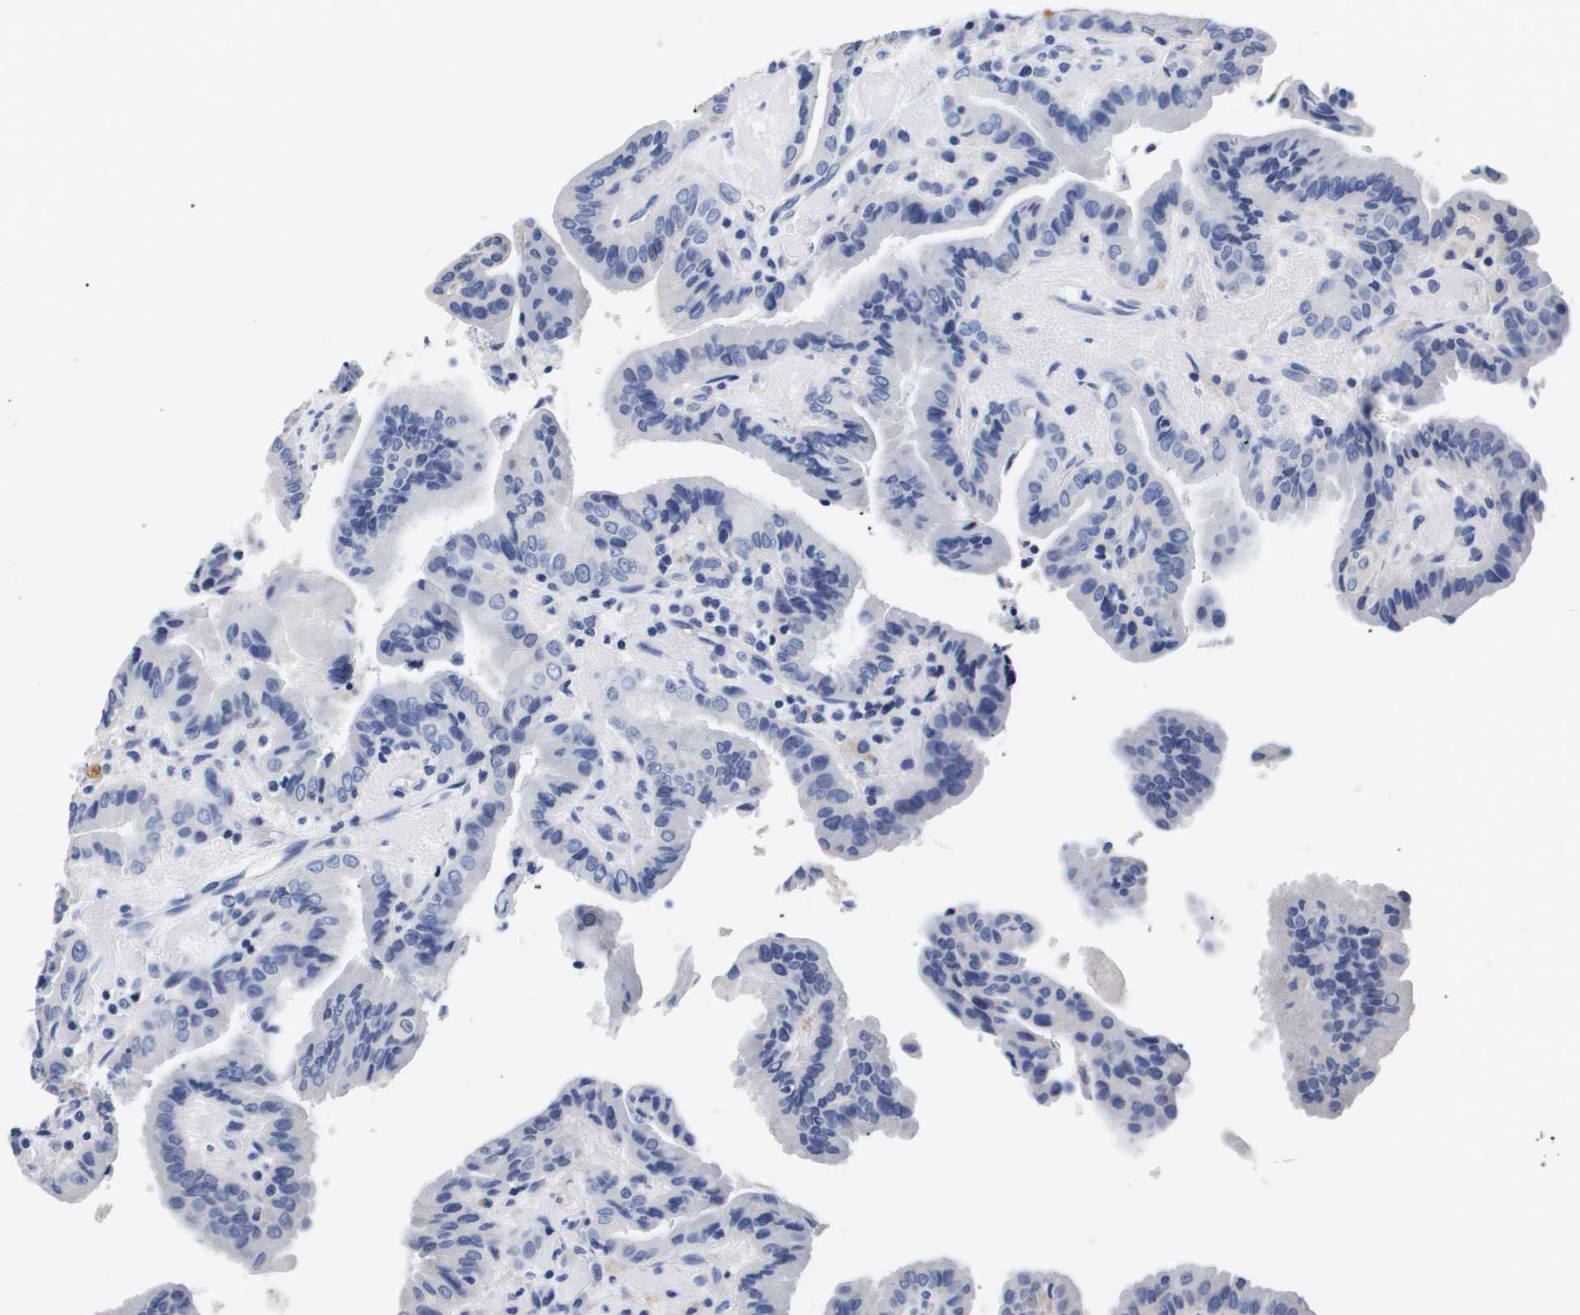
{"staining": {"intensity": "negative", "quantity": "none", "location": "none"}, "tissue": "thyroid cancer", "cell_type": "Tumor cells", "image_type": "cancer", "snomed": [{"axis": "morphology", "description": "Papillary adenocarcinoma, NOS"}, {"axis": "topography", "description": "Thyroid gland"}], "caption": "Immunohistochemistry (IHC) photomicrograph of neoplastic tissue: thyroid cancer stained with DAB exhibits no significant protein staining in tumor cells.", "gene": "ATP6V0A4", "patient": {"sex": "male", "age": 33}}